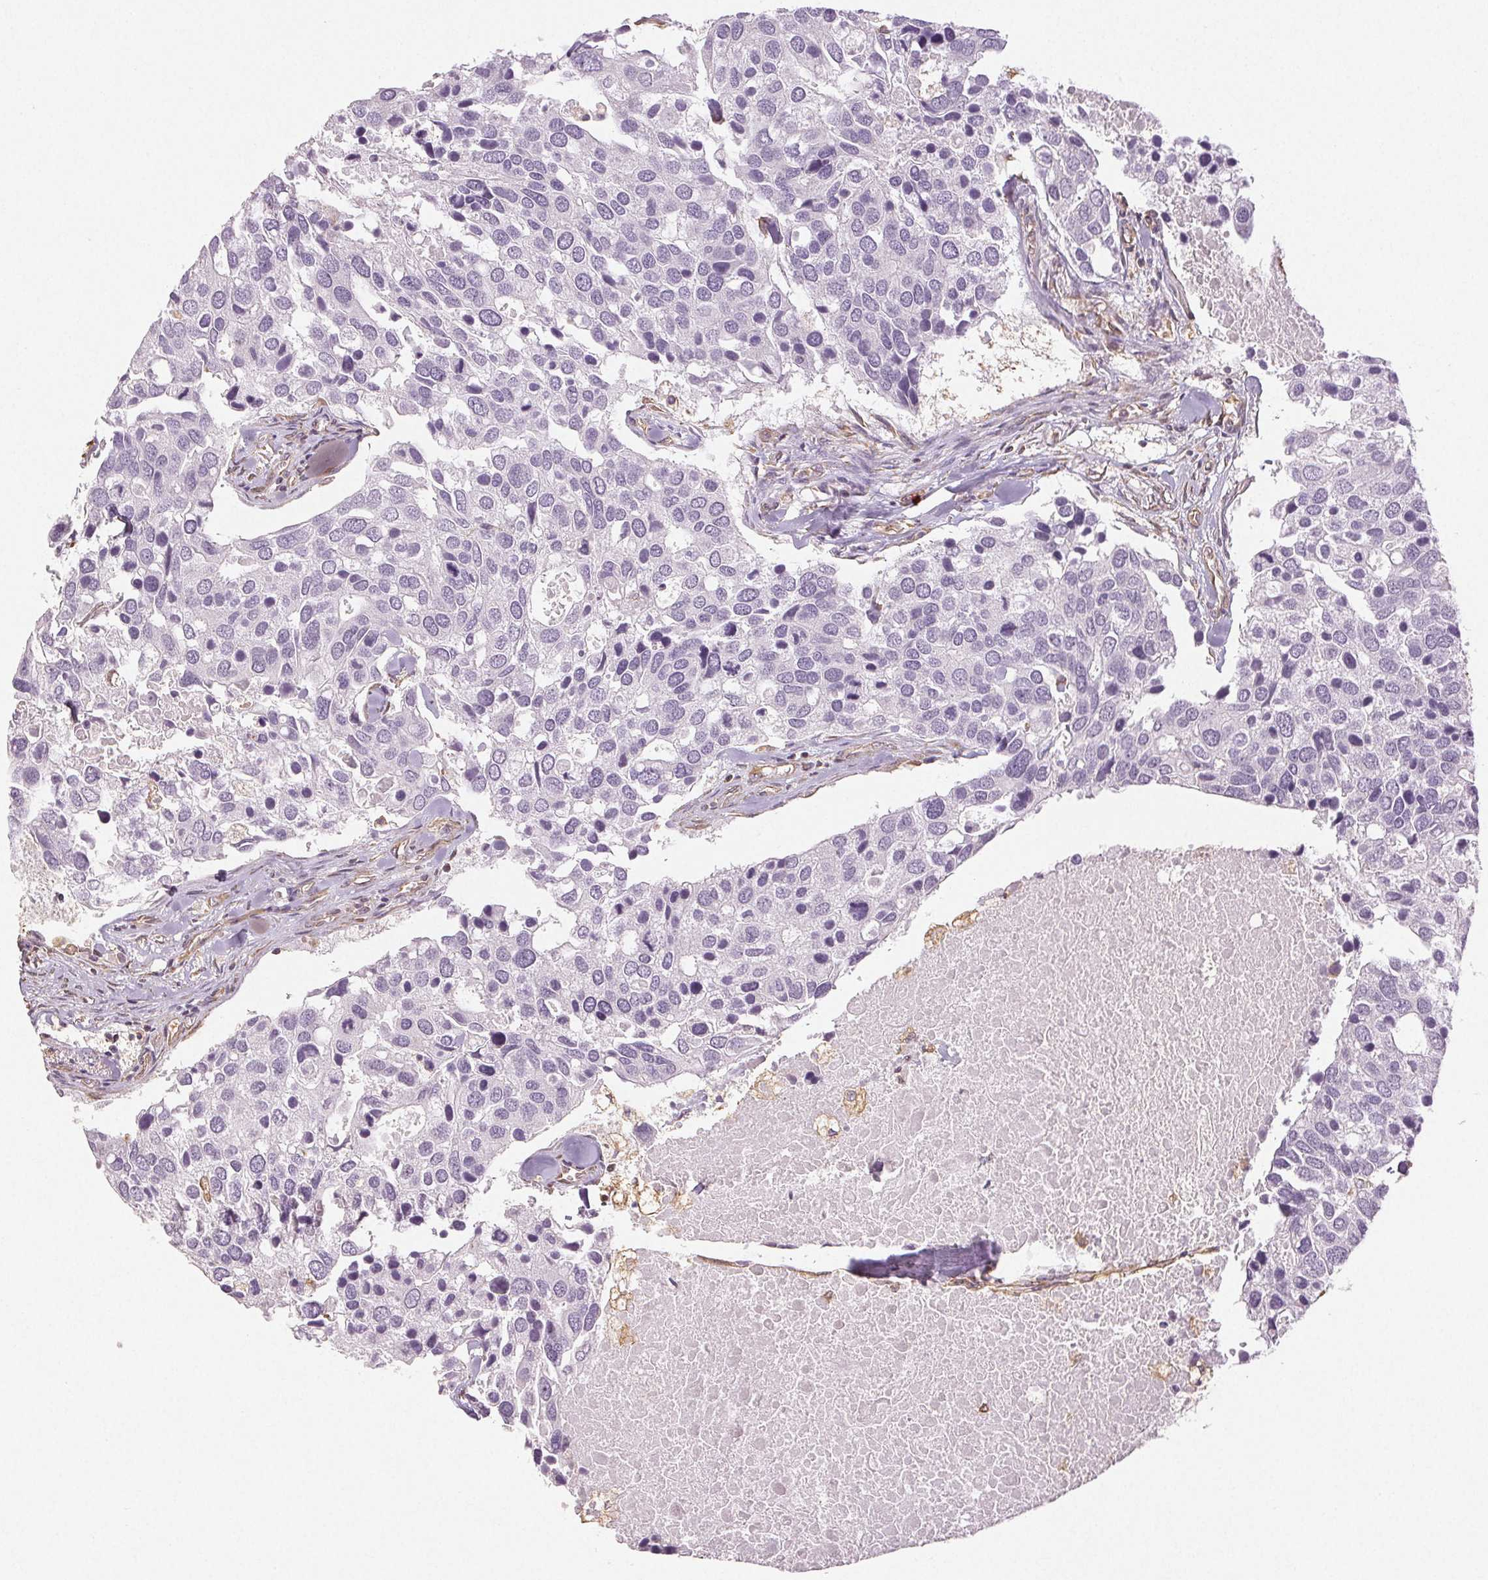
{"staining": {"intensity": "negative", "quantity": "none", "location": "none"}, "tissue": "breast cancer", "cell_type": "Tumor cells", "image_type": "cancer", "snomed": [{"axis": "morphology", "description": "Duct carcinoma"}, {"axis": "topography", "description": "Breast"}], "caption": "Immunohistochemistry (IHC) histopathology image of neoplastic tissue: human breast intraductal carcinoma stained with DAB (3,3'-diaminobenzidine) reveals no significant protein expression in tumor cells.", "gene": "COL7A1", "patient": {"sex": "female", "age": 83}}